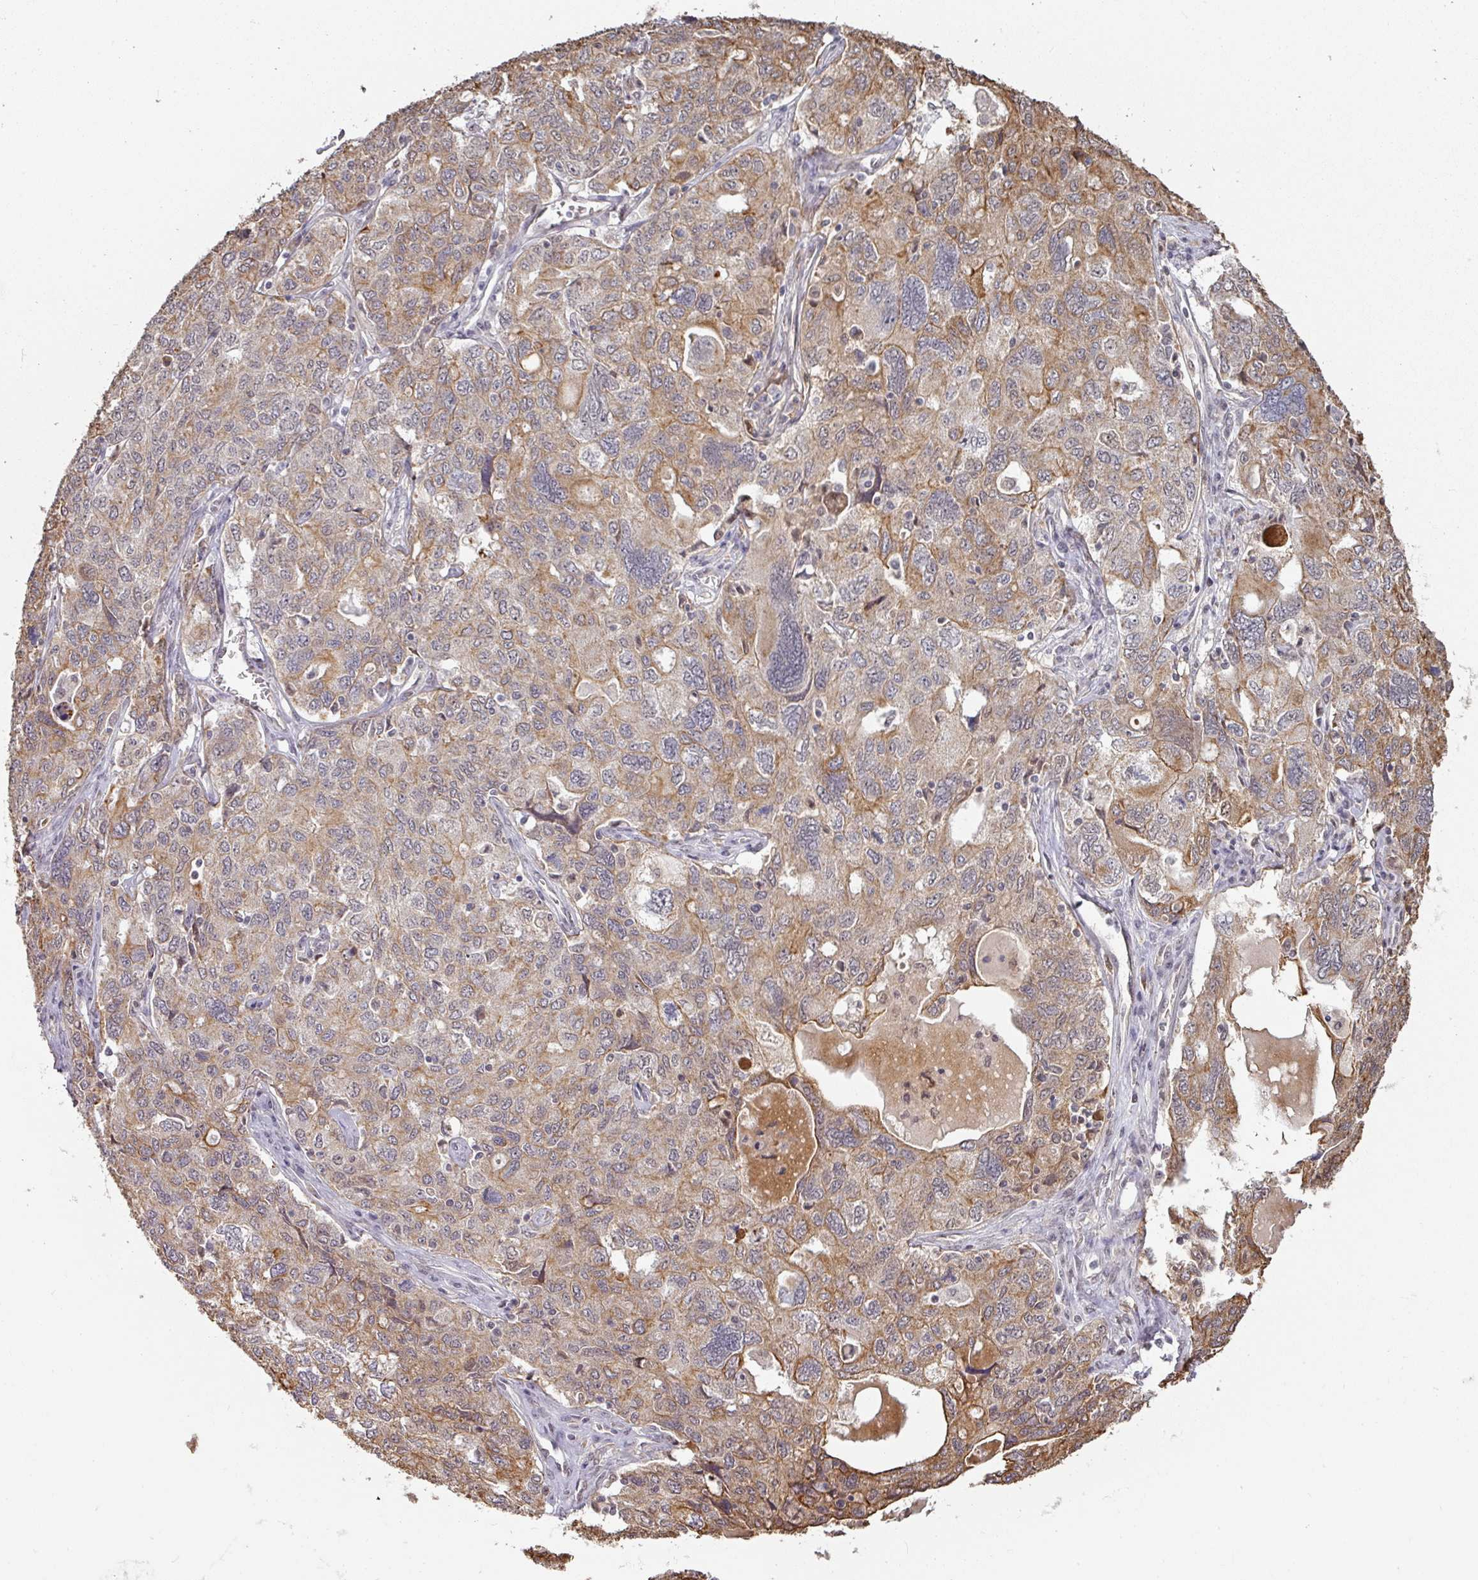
{"staining": {"intensity": "moderate", "quantity": "25%-75%", "location": "cytoplasmic/membranous"}, "tissue": "ovarian cancer", "cell_type": "Tumor cells", "image_type": "cancer", "snomed": [{"axis": "morphology", "description": "Carcinoma, endometroid"}, {"axis": "topography", "description": "Ovary"}], "caption": "DAB immunohistochemical staining of human endometroid carcinoma (ovarian) reveals moderate cytoplasmic/membranous protein staining in about 25%-75% of tumor cells.", "gene": "GTF2H3", "patient": {"sex": "female", "age": 62}}